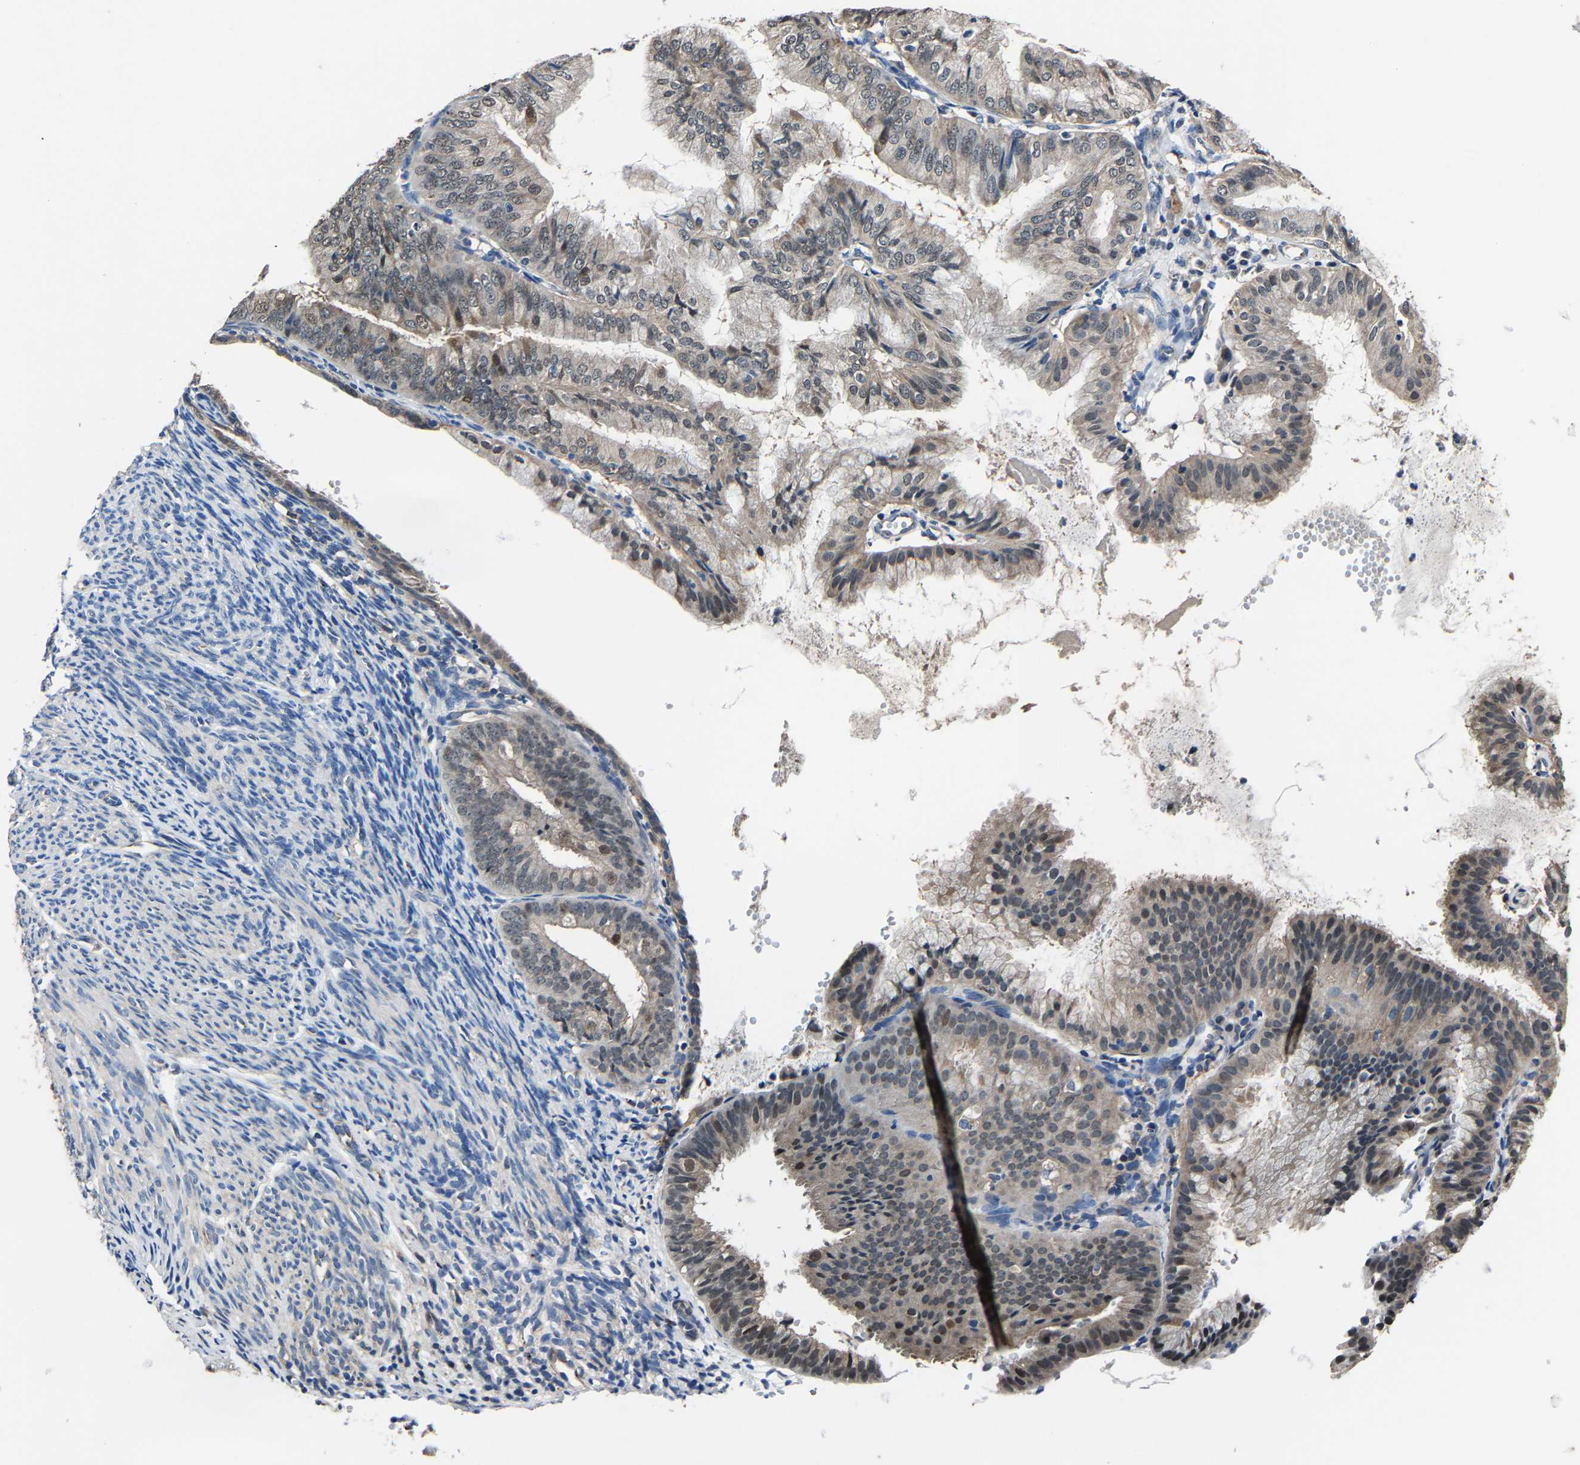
{"staining": {"intensity": "weak", "quantity": "25%-75%", "location": "cytoplasmic/membranous,nuclear"}, "tissue": "endometrial cancer", "cell_type": "Tumor cells", "image_type": "cancer", "snomed": [{"axis": "morphology", "description": "Adenocarcinoma, NOS"}, {"axis": "topography", "description": "Endometrium"}], "caption": "This micrograph demonstrates endometrial adenocarcinoma stained with immunohistochemistry to label a protein in brown. The cytoplasmic/membranous and nuclear of tumor cells show weak positivity for the protein. Nuclei are counter-stained blue.", "gene": "STRBP", "patient": {"sex": "female", "age": 63}}